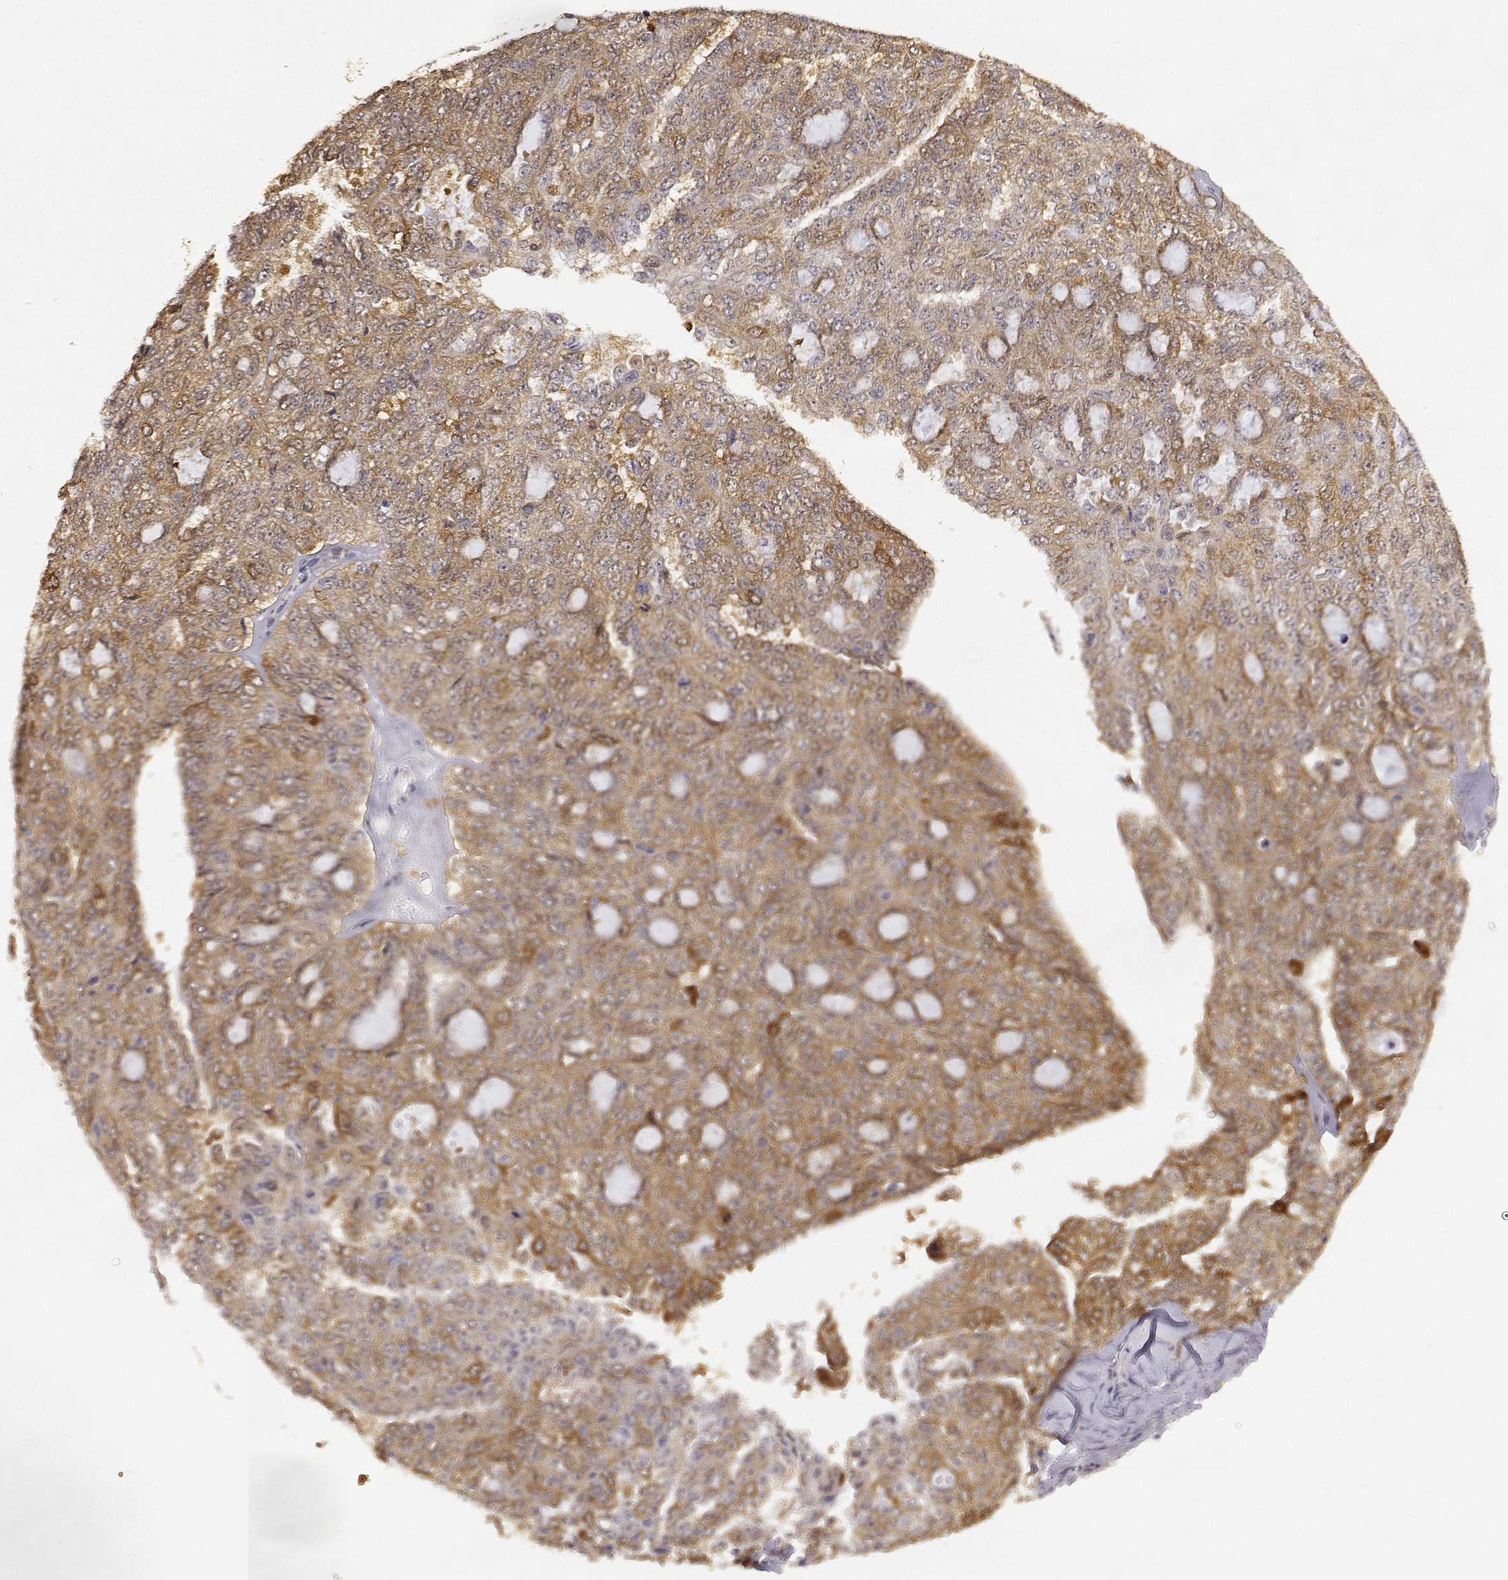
{"staining": {"intensity": "moderate", "quantity": ">75%", "location": "cytoplasmic/membranous"}, "tissue": "ovarian cancer", "cell_type": "Tumor cells", "image_type": "cancer", "snomed": [{"axis": "morphology", "description": "Cystadenocarcinoma, serous, NOS"}, {"axis": "topography", "description": "Ovary"}], "caption": "A medium amount of moderate cytoplasmic/membranous staining is seen in approximately >75% of tumor cells in ovarian serous cystadenocarcinoma tissue. (IHC, brightfield microscopy, high magnification).", "gene": "PHGDH", "patient": {"sex": "female", "age": 71}}